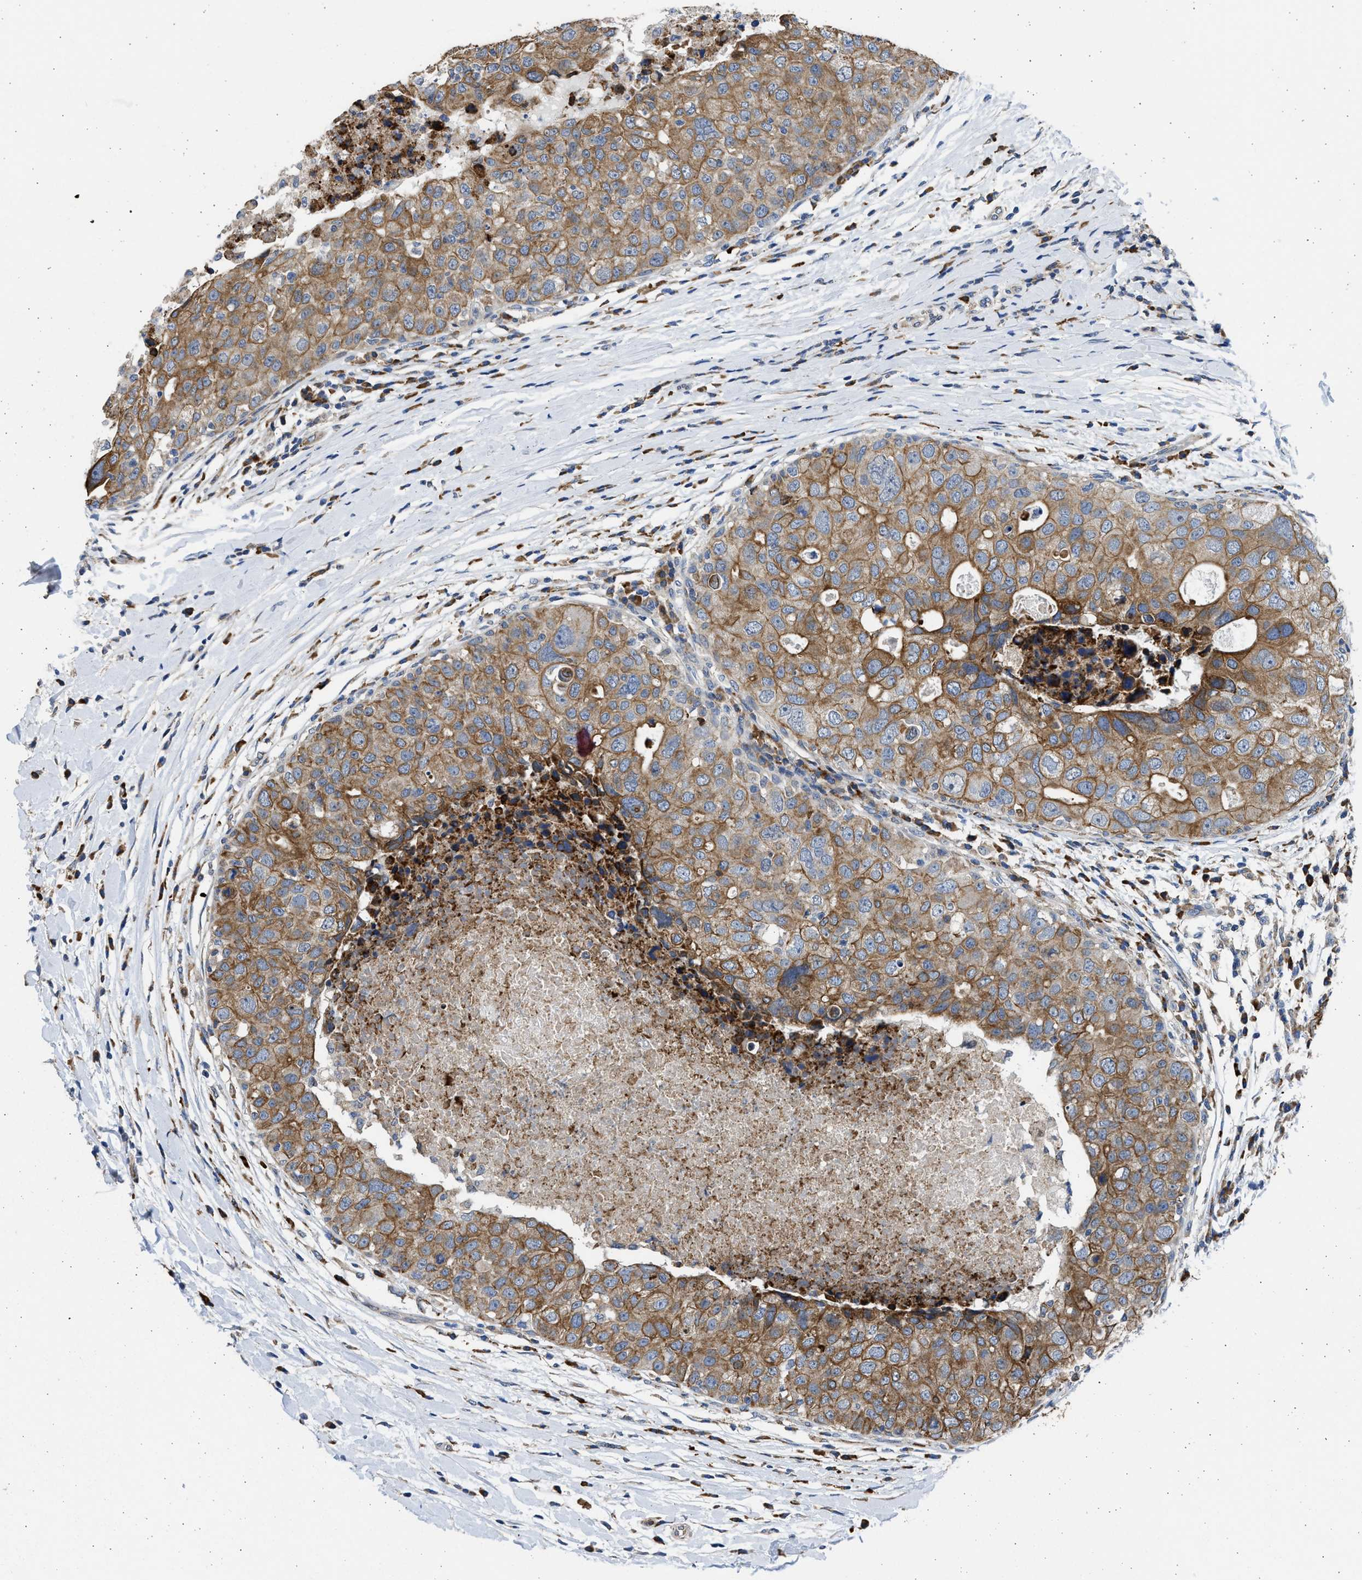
{"staining": {"intensity": "moderate", "quantity": ">75%", "location": "cytoplasmic/membranous"}, "tissue": "breast cancer", "cell_type": "Tumor cells", "image_type": "cancer", "snomed": [{"axis": "morphology", "description": "Duct carcinoma"}, {"axis": "topography", "description": "Breast"}], "caption": "Immunohistochemistry (IHC) (DAB) staining of breast infiltrating ductal carcinoma displays moderate cytoplasmic/membranous protein positivity in approximately >75% of tumor cells.", "gene": "PLD2", "patient": {"sex": "female", "age": 27}}